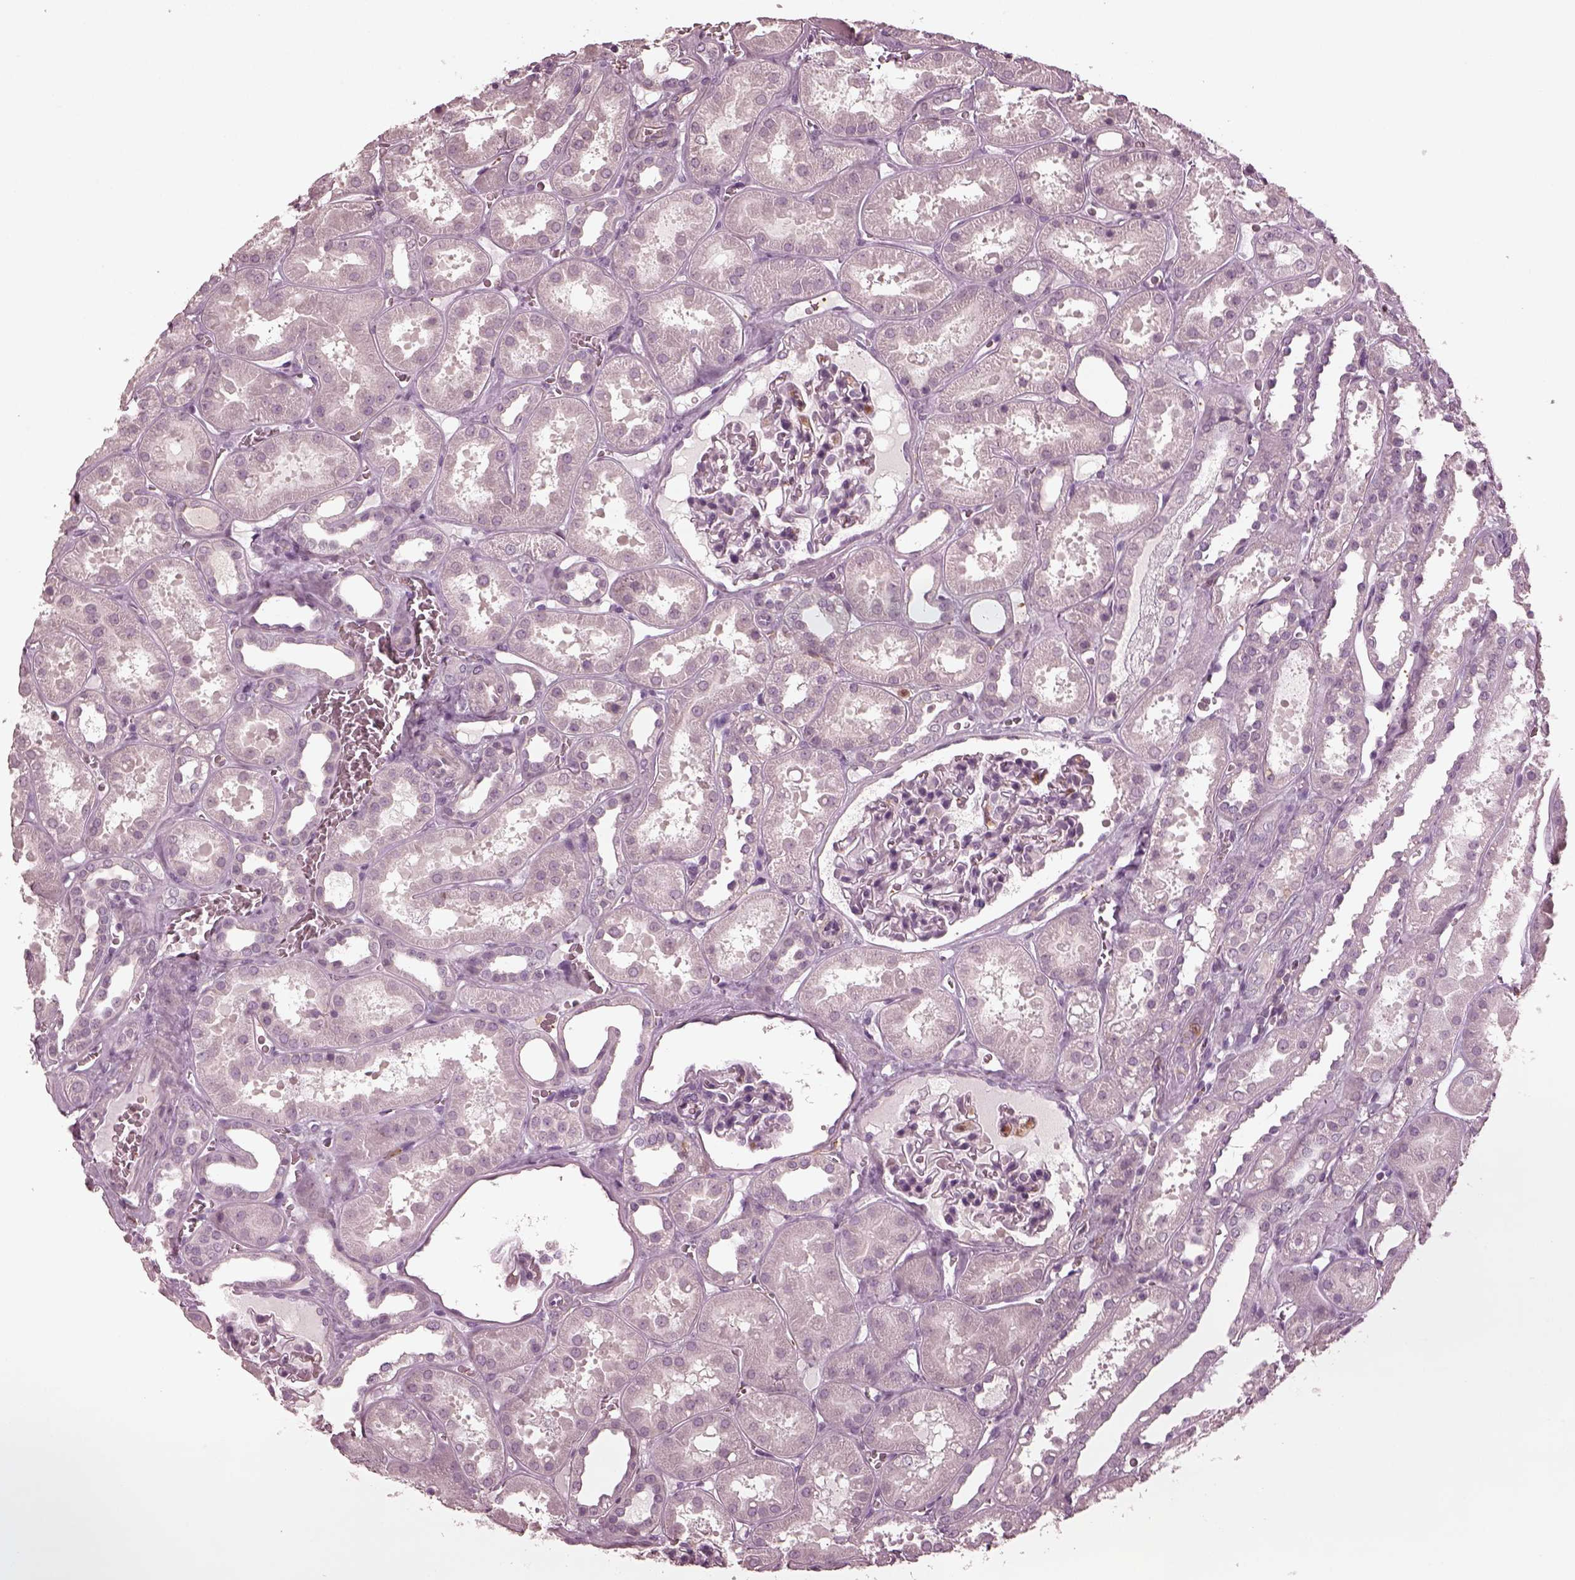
{"staining": {"intensity": "negative", "quantity": "none", "location": "none"}, "tissue": "kidney", "cell_type": "Cells in glomeruli", "image_type": "normal", "snomed": [{"axis": "morphology", "description": "Normal tissue, NOS"}, {"axis": "topography", "description": "Kidney"}], "caption": "Protein analysis of normal kidney exhibits no significant staining in cells in glomeruli. Brightfield microscopy of immunohistochemistry (IHC) stained with DAB (brown) and hematoxylin (blue), captured at high magnification.", "gene": "PSTPIP2", "patient": {"sex": "female", "age": 41}}